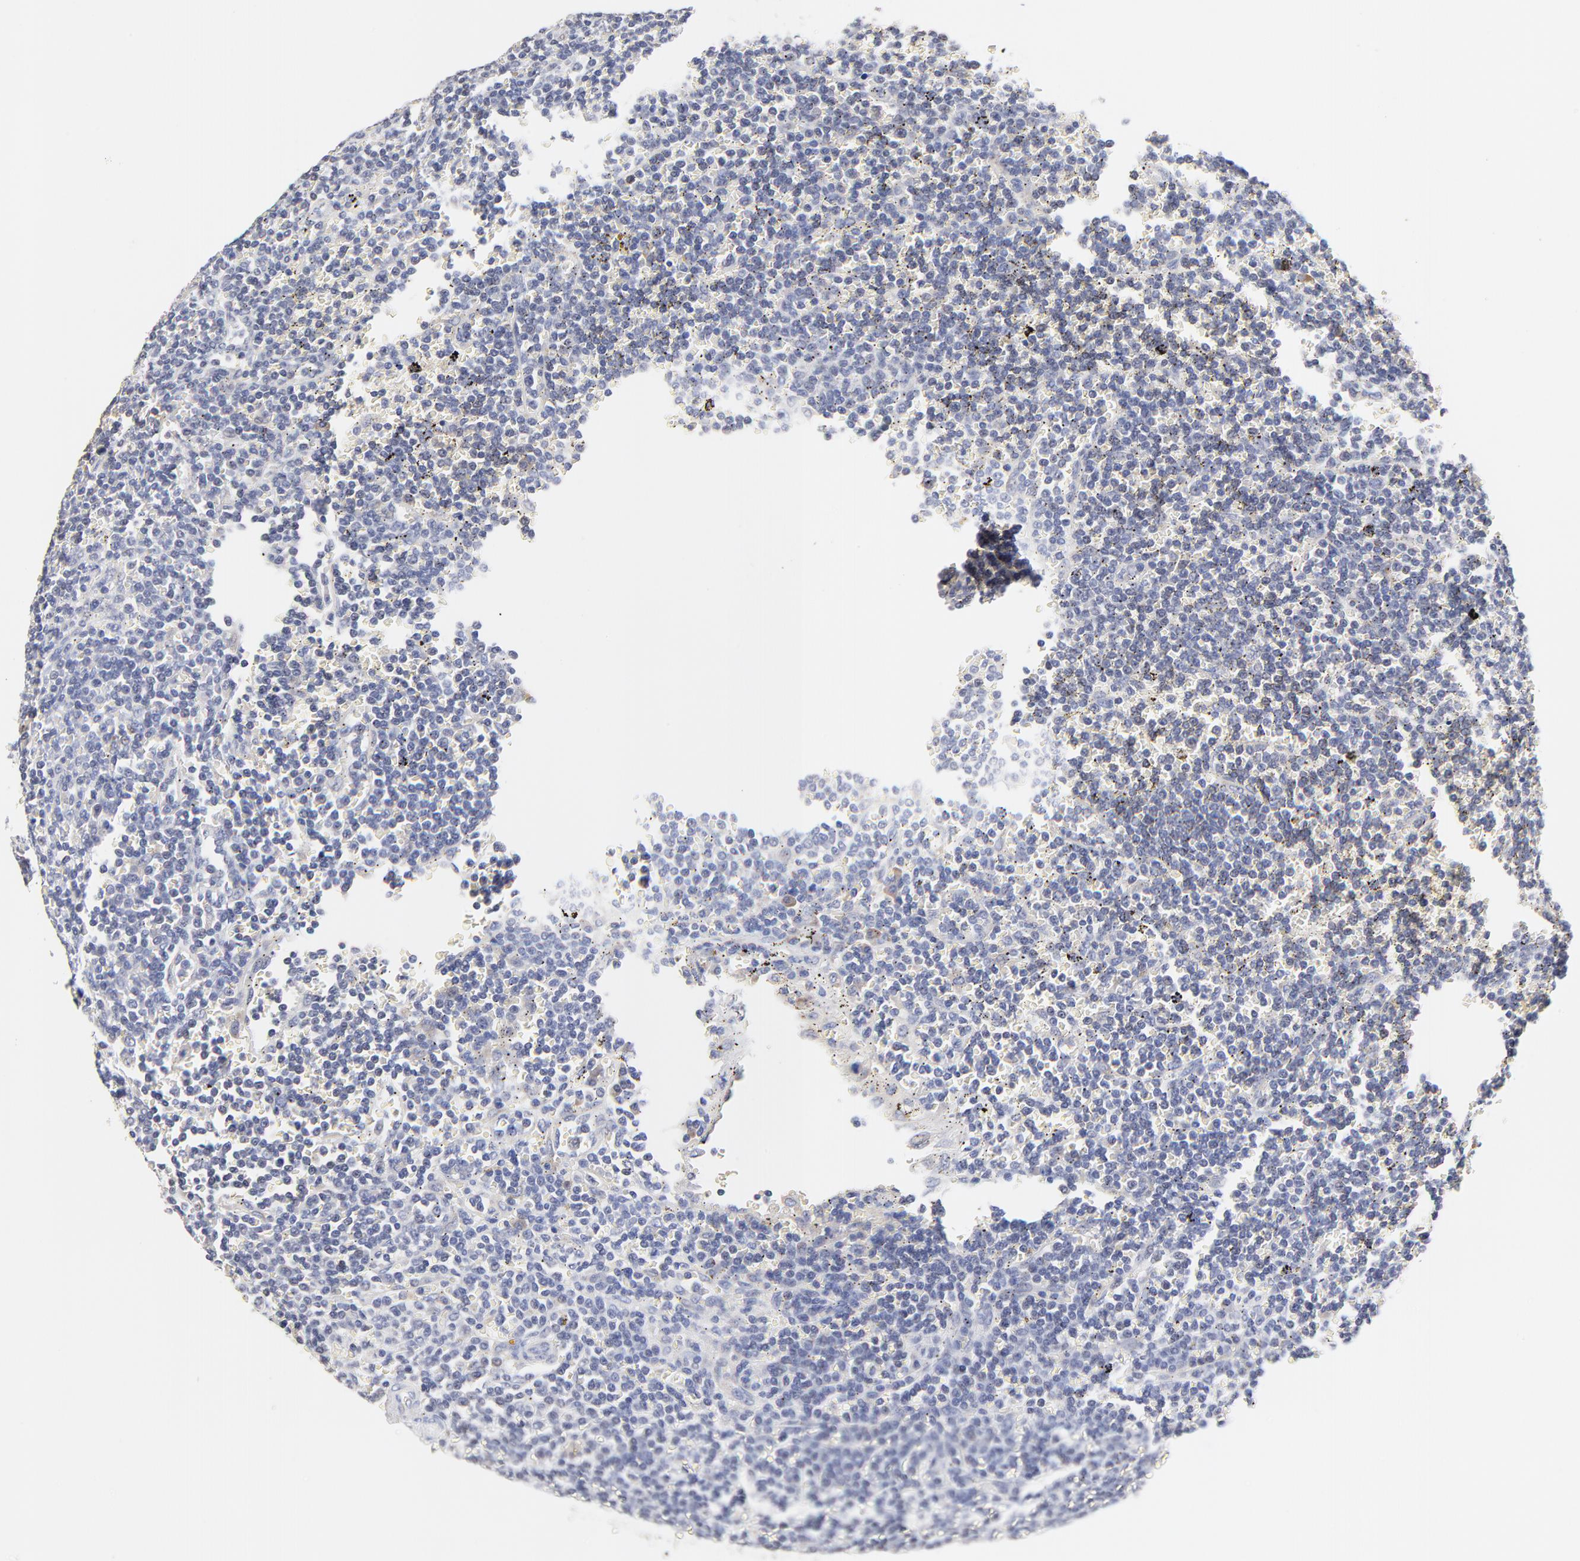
{"staining": {"intensity": "negative", "quantity": "none", "location": "none"}, "tissue": "lymphoma", "cell_type": "Tumor cells", "image_type": "cancer", "snomed": [{"axis": "morphology", "description": "Malignant lymphoma, non-Hodgkin's type, Low grade"}, {"axis": "topography", "description": "Spleen"}], "caption": "This is an immunohistochemistry histopathology image of human lymphoma. There is no positivity in tumor cells.", "gene": "TWNK", "patient": {"sex": "male", "age": 80}}